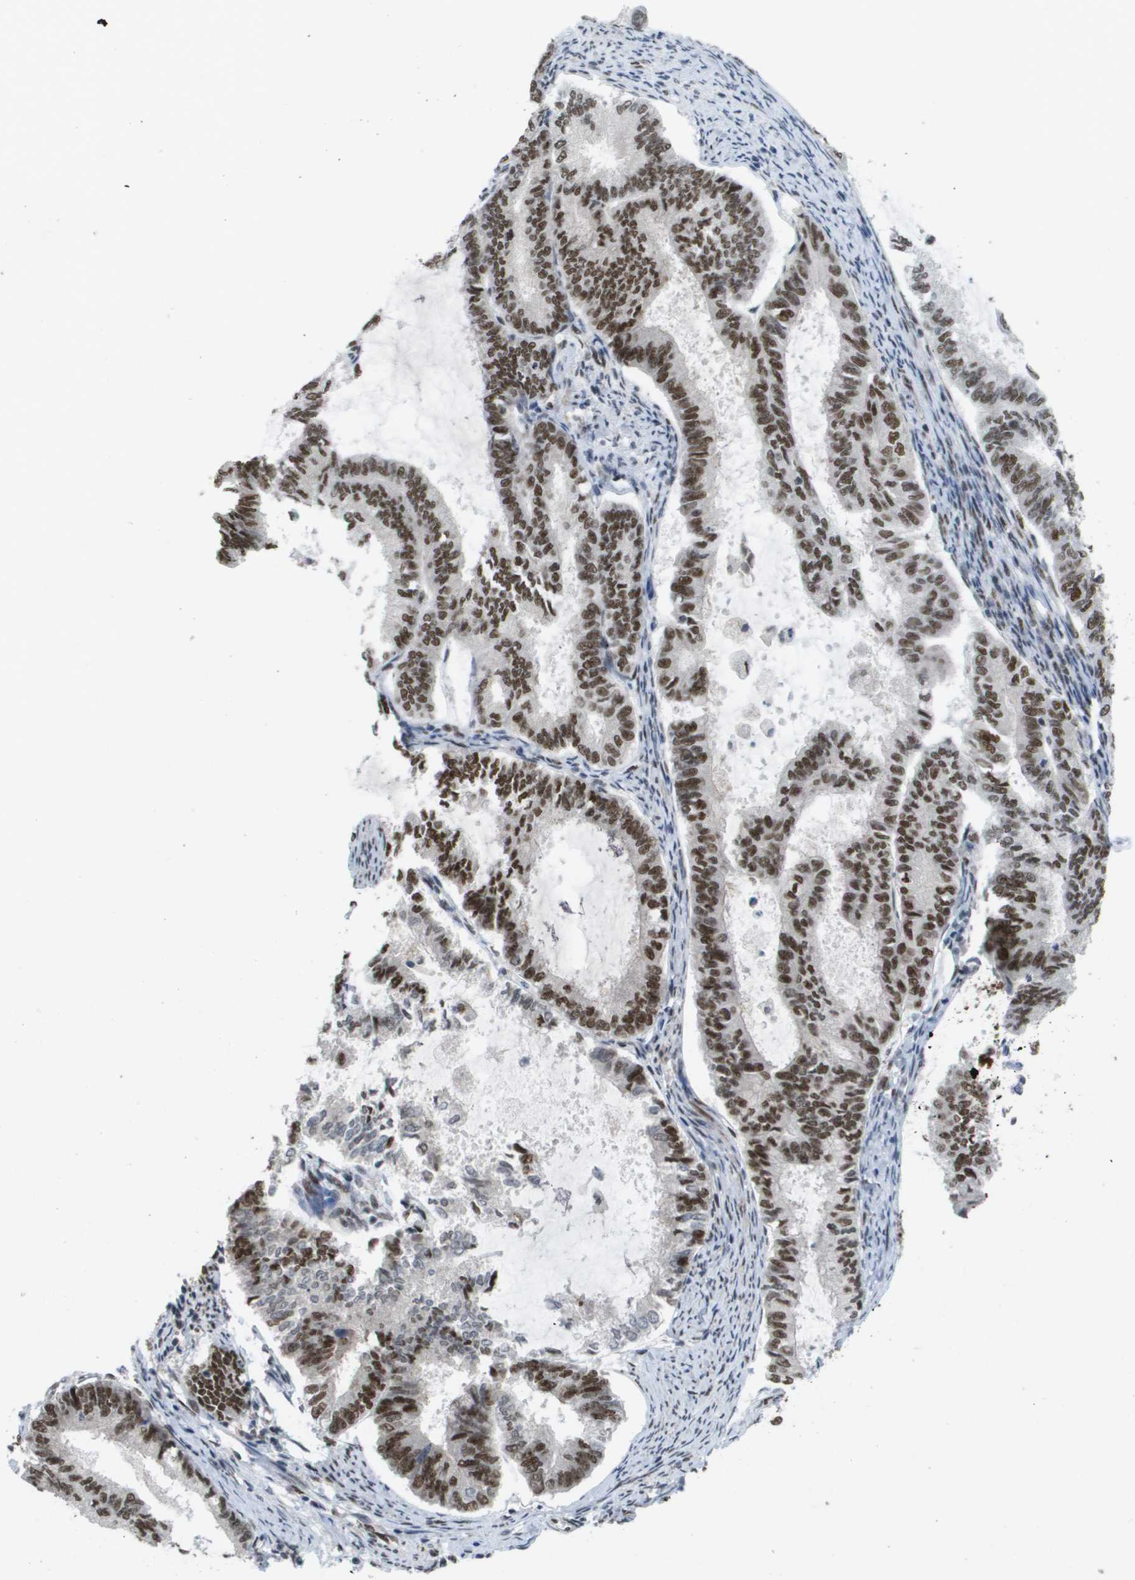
{"staining": {"intensity": "strong", "quantity": ">75%", "location": "nuclear"}, "tissue": "endometrial cancer", "cell_type": "Tumor cells", "image_type": "cancer", "snomed": [{"axis": "morphology", "description": "Adenocarcinoma, NOS"}, {"axis": "topography", "description": "Endometrium"}], "caption": "Immunohistochemical staining of endometrial cancer (adenocarcinoma) demonstrates high levels of strong nuclear protein staining in about >75% of tumor cells.", "gene": "CDT1", "patient": {"sex": "female", "age": 86}}